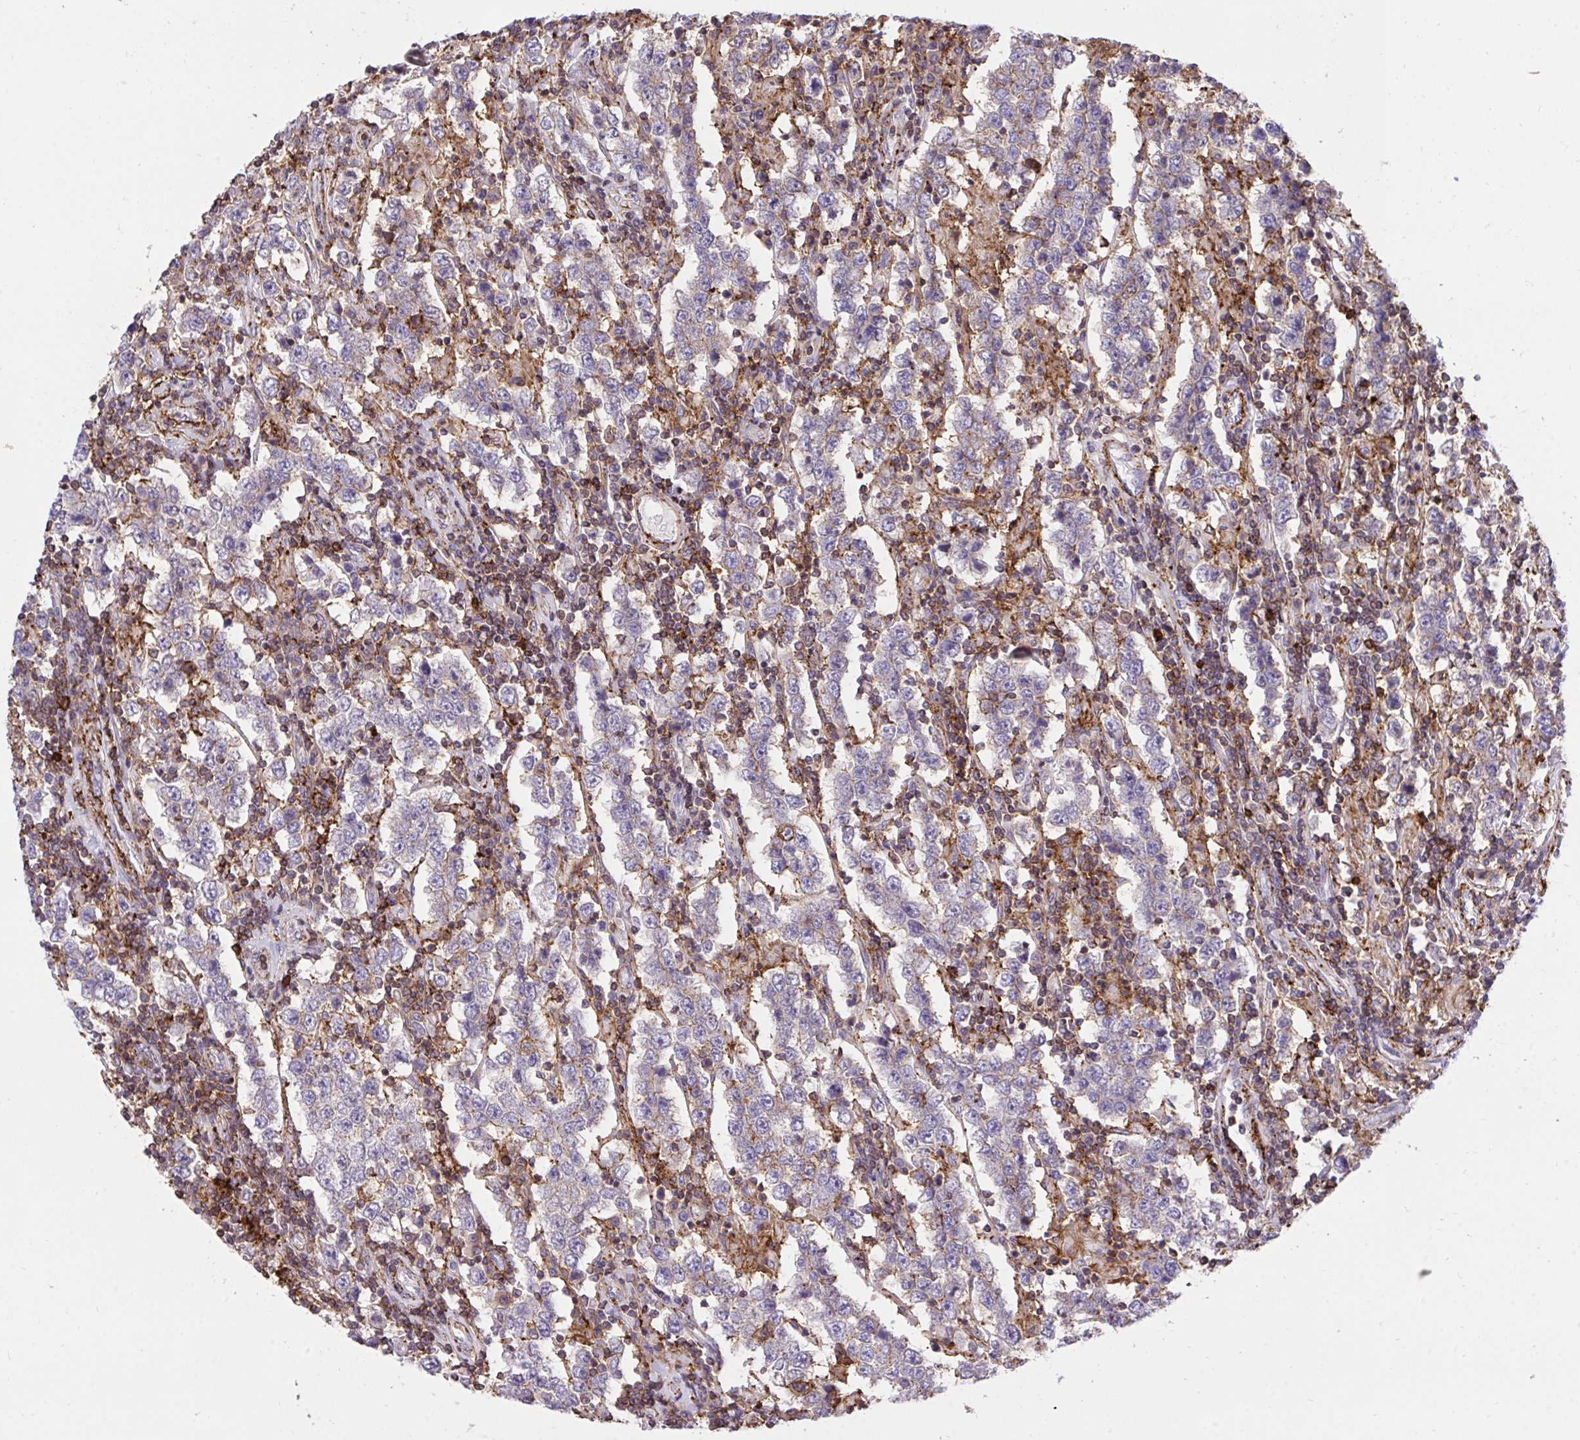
{"staining": {"intensity": "weak", "quantity": "<25%", "location": "cytoplasmic/membranous"}, "tissue": "testis cancer", "cell_type": "Tumor cells", "image_type": "cancer", "snomed": [{"axis": "morphology", "description": "Normal tissue, NOS"}, {"axis": "morphology", "description": "Urothelial carcinoma, High grade"}, {"axis": "morphology", "description": "Seminoma, NOS"}, {"axis": "morphology", "description": "Carcinoma, Embryonal, NOS"}, {"axis": "topography", "description": "Urinary bladder"}, {"axis": "topography", "description": "Testis"}], "caption": "This histopathology image is of testis cancer stained with IHC to label a protein in brown with the nuclei are counter-stained blue. There is no staining in tumor cells.", "gene": "ERI1", "patient": {"sex": "male", "age": 41}}